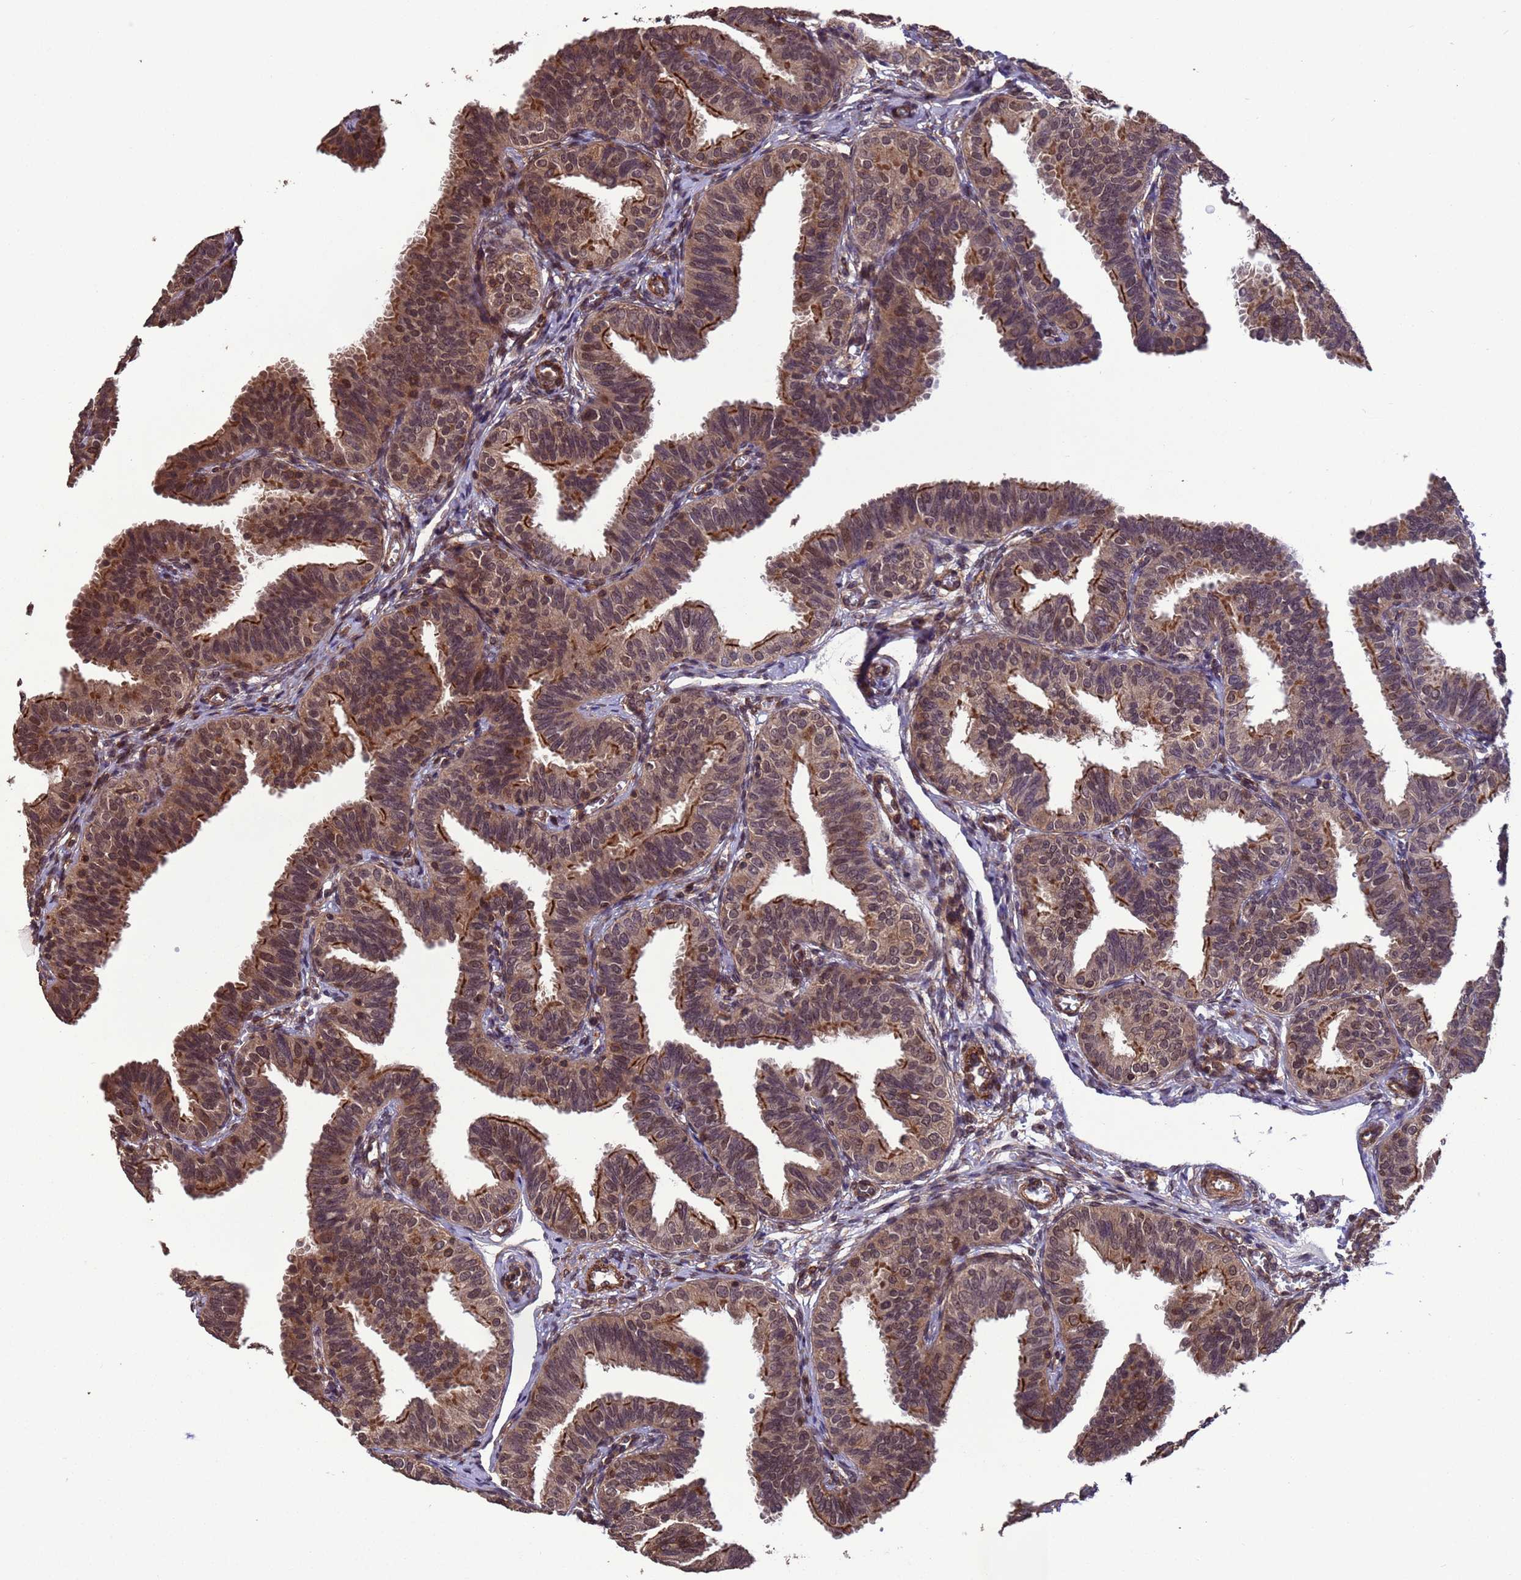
{"staining": {"intensity": "moderate", "quantity": ">75%", "location": "cytoplasmic/membranous,nuclear"}, "tissue": "fallopian tube", "cell_type": "Glandular cells", "image_type": "normal", "snomed": [{"axis": "morphology", "description": "Normal tissue, NOS"}, {"axis": "topography", "description": "Fallopian tube"}], "caption": "Immunohistochemistry (DAB) staining of benign fallopian tube exhibits moderate cytoplasmic/membranous,nuclear protein staining in approximately >75% of glandular cells.", "gene": "VSTM4", "patient": {"sex": "female", "age": 35}}